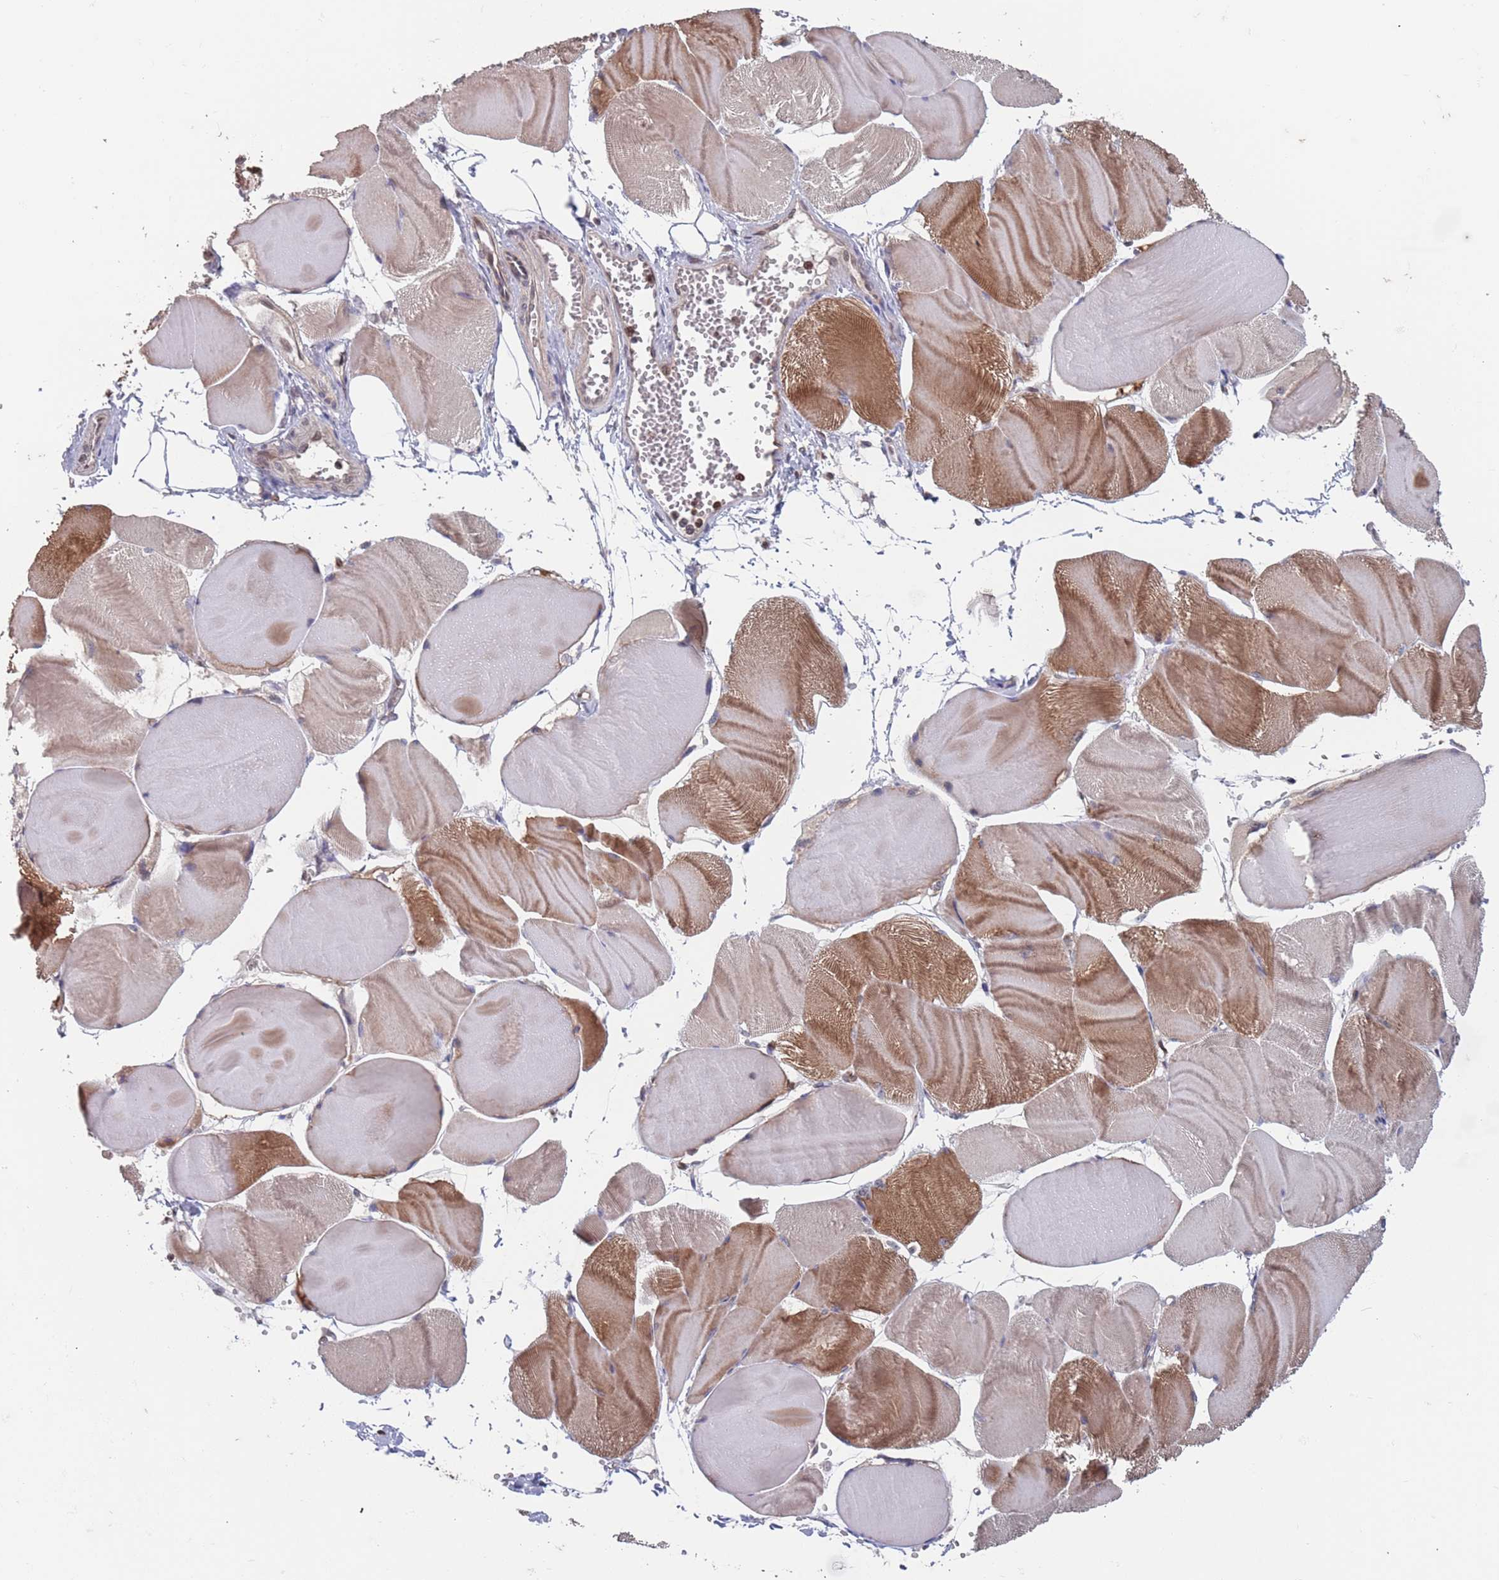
{"staining": {"intensity": "moderate", "quantity": "25%-75%", "location": "cytoplasmic/membranous"}, "tissue": "skeletal muscle", "cell_type": "Myocytes", "image_type": "normal", "snomed": [{"axis": "morphology", "description": "Normal tissue, NOS"}, {"axis": "morphology", "description": "Basal cell carcinoma"}, {"axis": "topography", "description": "Skeletal muscle"}], "caption": "Immunohistochemical staining of unremarkable human skeletal muscle reveals medium levels of moderate cytoplasmic/membranous positivity in about 25%-75% of myocytes. (DAB = brown stain, brightfield microscopy at high magnification).", "gene": "SDHAF3", "patient": {"sex": "female", "age": 64}}